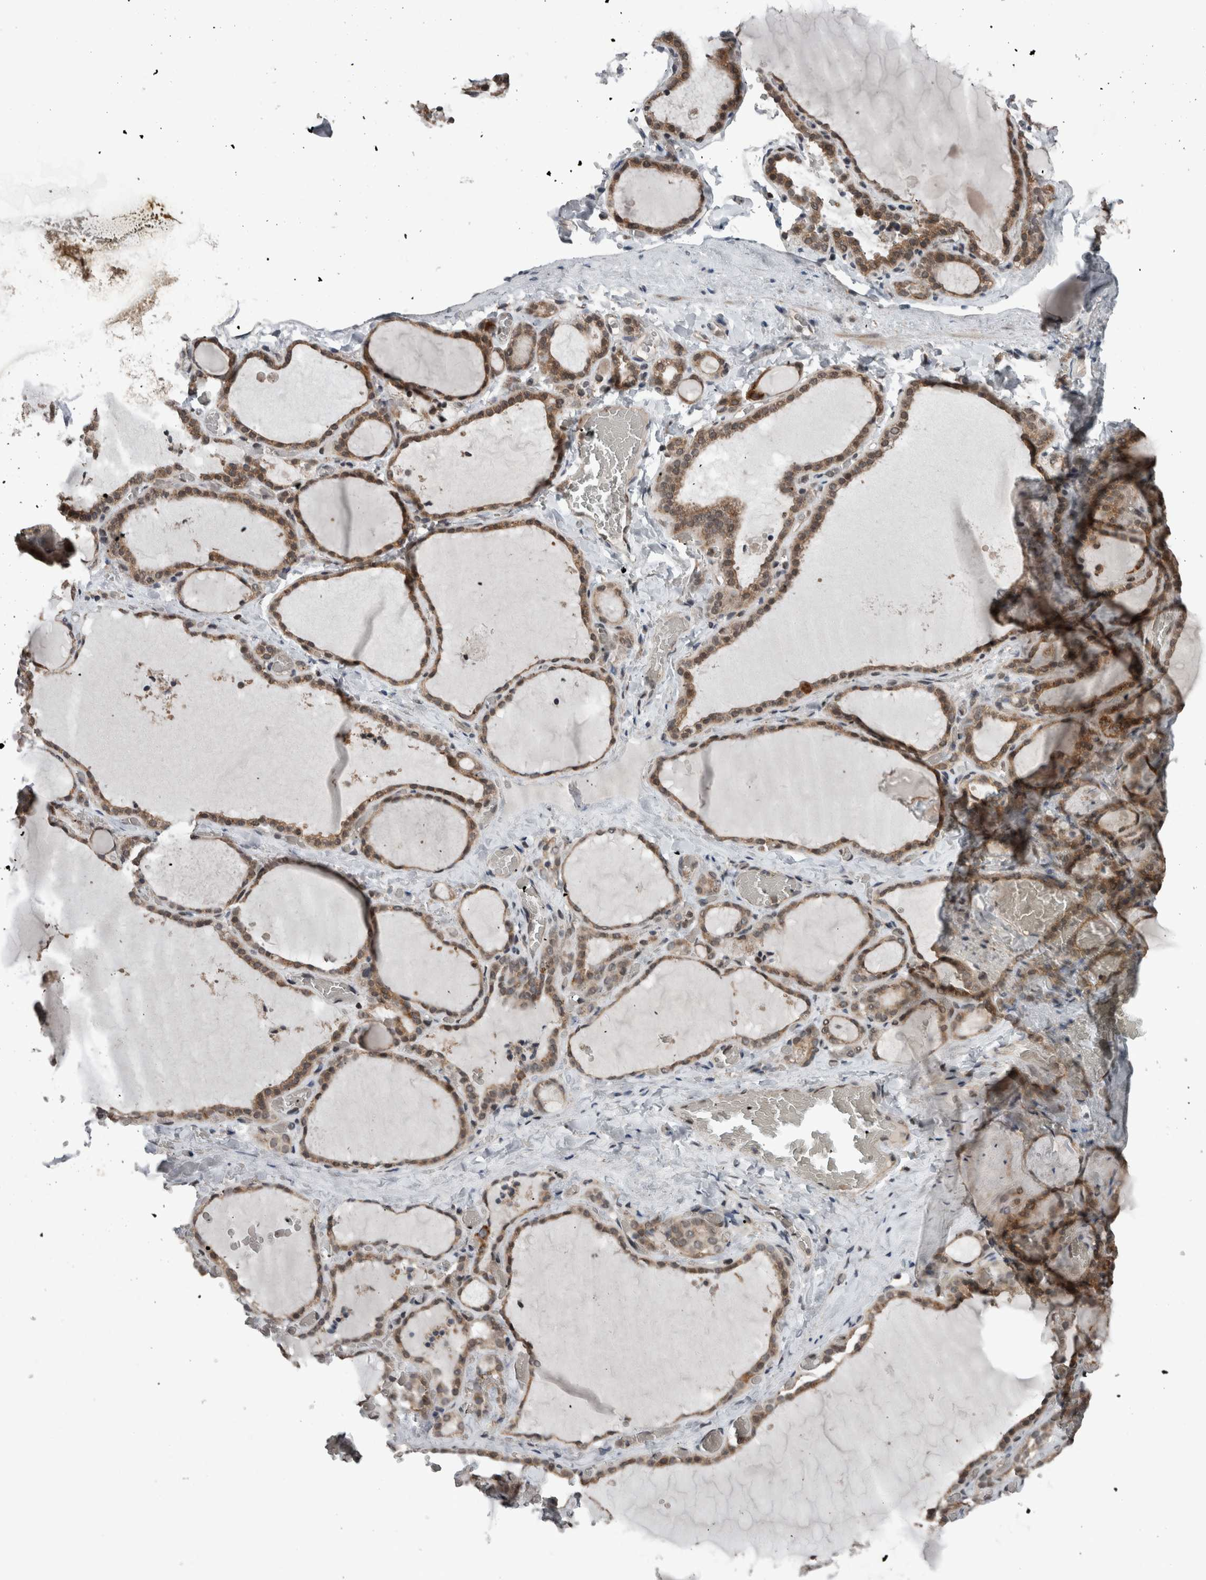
{"staining": {"intensity": "moderate", "quantity": ">75%", "location": "cytoplasmic/membranous,nuclear"}, "tissue": "thyroid gland", "cell_type": "Glandular cells", "image_type": "normal", "snomed": [{"axis": "morphology", "description": "Normal tissue, NOS"}, {"axis": "topography", "description": "Thyroid gland"}], "caption": "Thyroid gland stained for a protein demonstrates moderate cytoplasmic/membranous,nuclear positivity in glandular cells. The protein is shown in brown color, while the nuclei are stained blue.", "gene": "ENY2", "patient": {"sex": "female", "age": 22}}